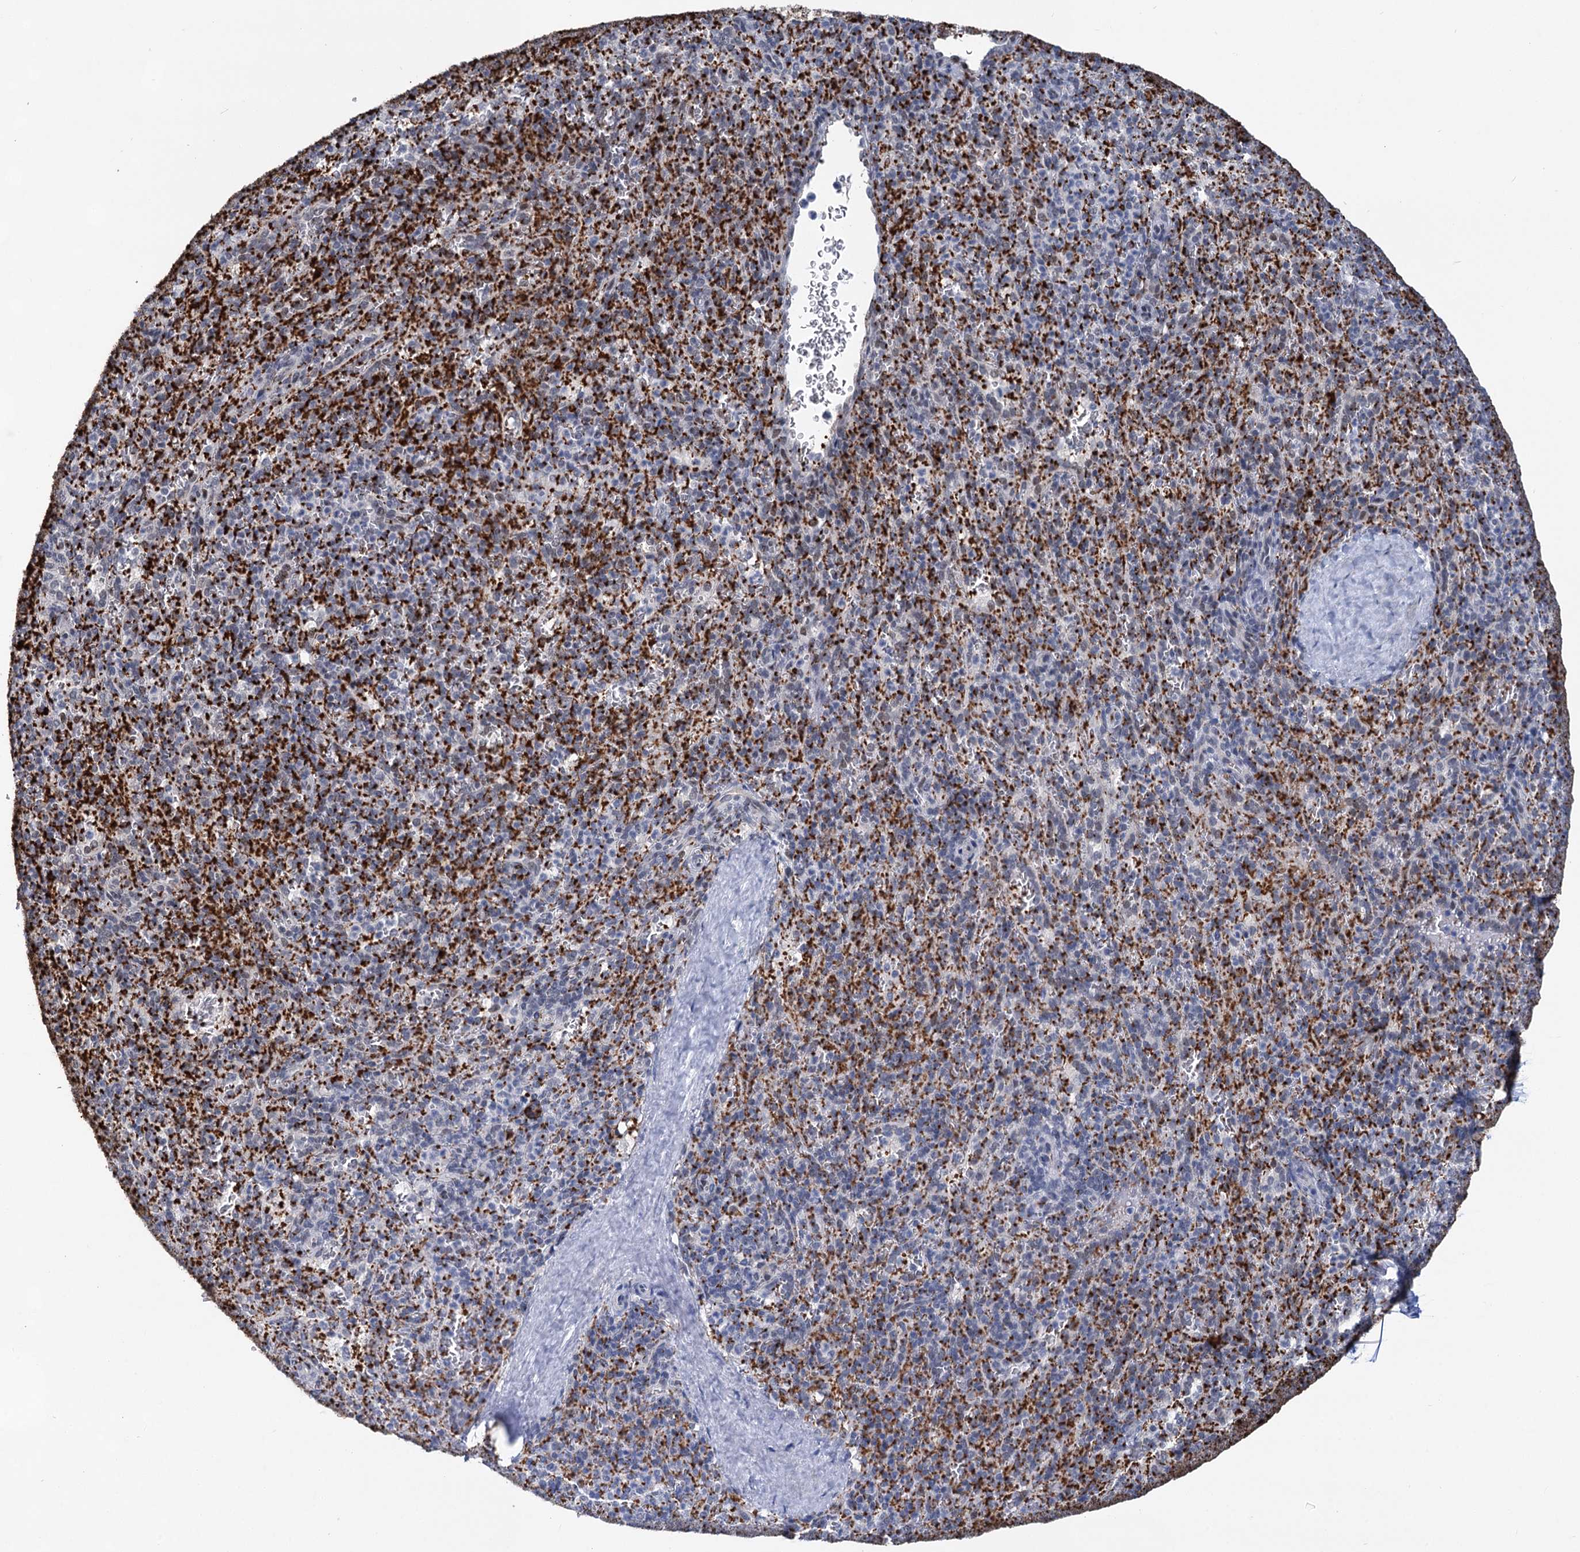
{"staining": {"intensity": "negative", "quantity": "none", "location": "none"}, "tissue": "spleen", "cell_type": "Cells in red pulp", "image_type": "normal", "snomed": [{"axis": "morphology", "description": "Normal tissue, NOS"}, {"axis": "topography", "description": "Spleen"}], "caption": "DAB immunohistochemical staining of benign spleen reveals no significant positivity in cells in red pulp.", "gene": "MON2", "patient": {"sex": "female", "age": 21}}